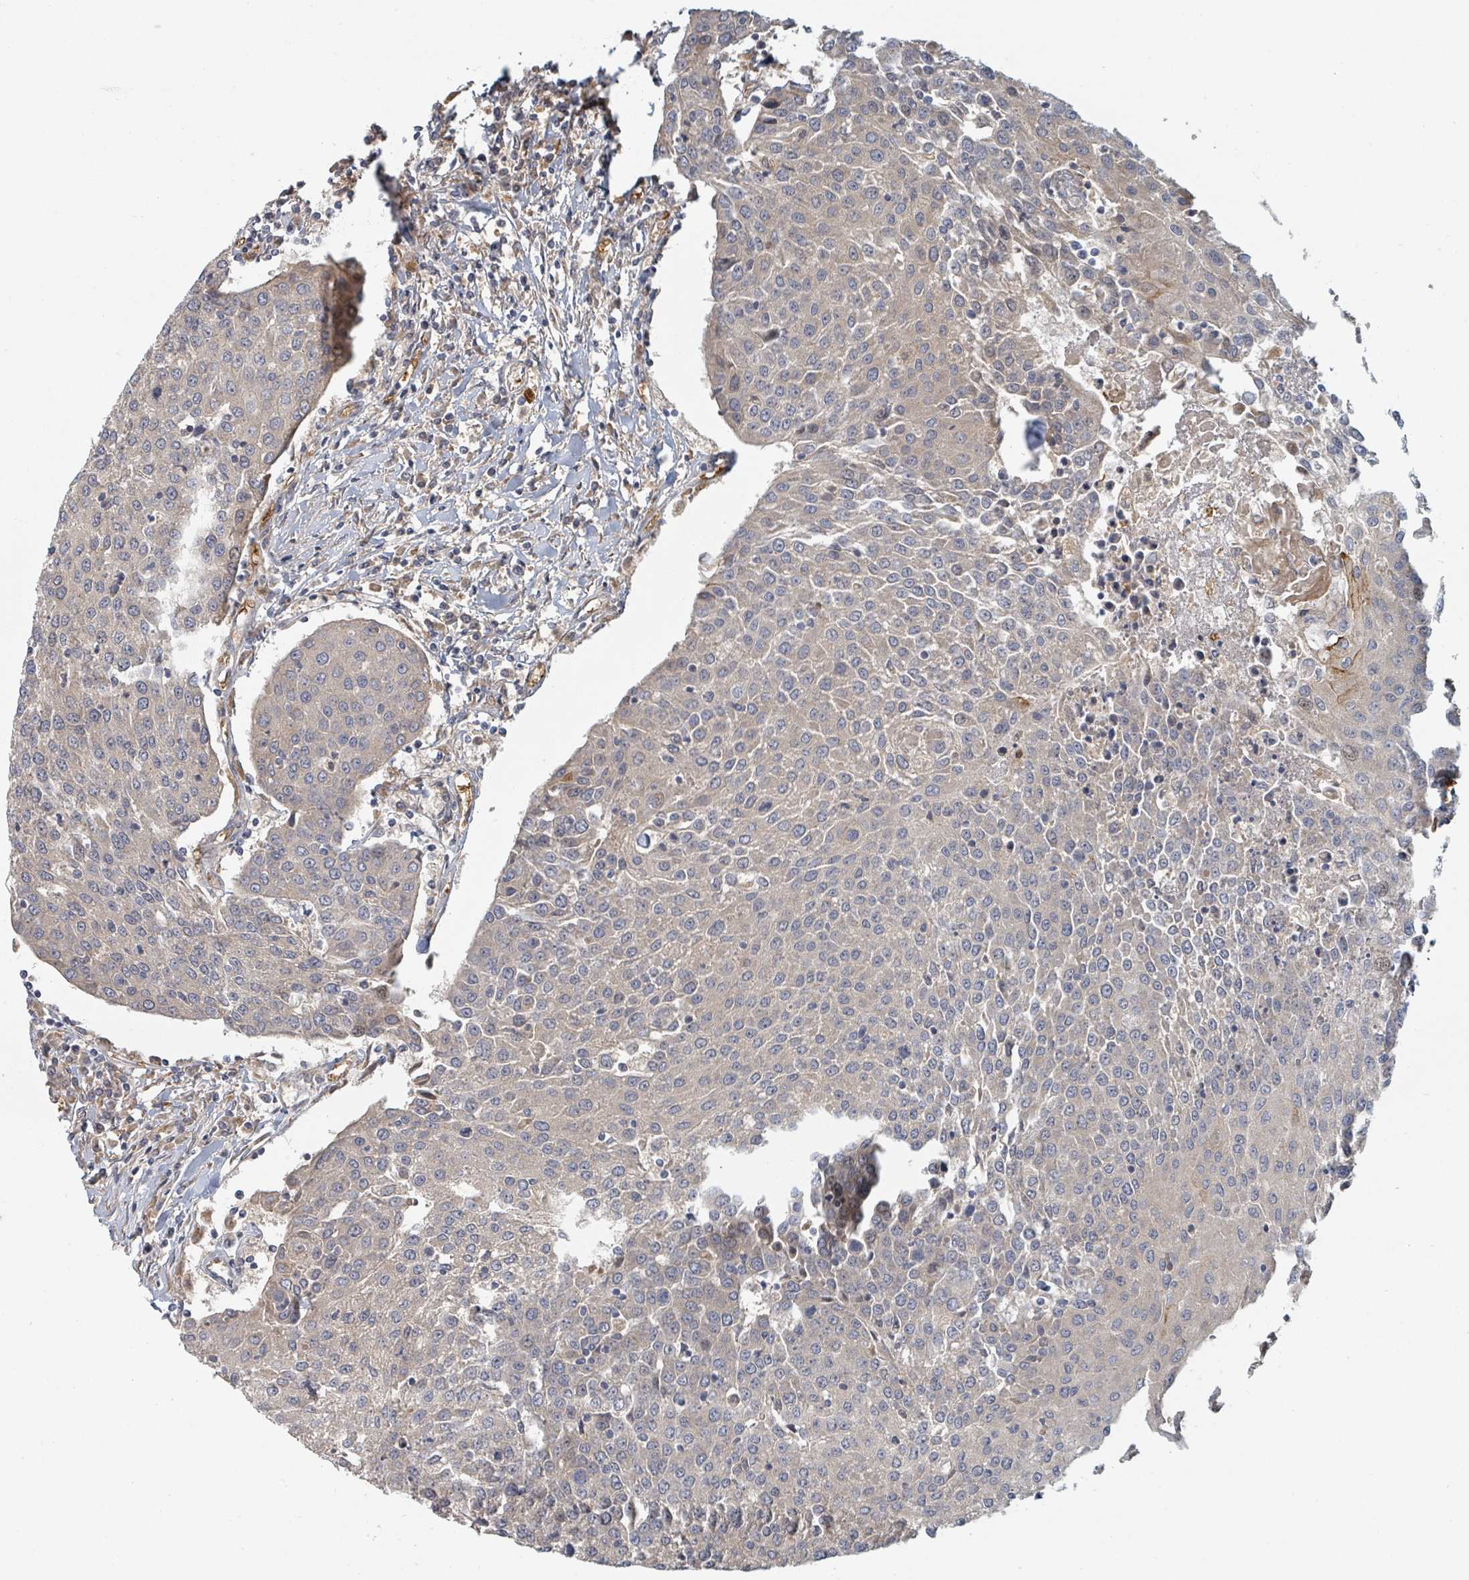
{"staining": {"intensity": "negative", "quantity": "none", "location": "none"}, "tissue": "urothelial cancer", "cell_type": "Tumor cells", "image_type": "cancer", "snomed": [{"axis": "morphology", "description": "Urothelial carcinoma, High grade"}, {"axis": "topography", "description": "Urinary bladder"}], "caption": "This micrograph is of urothelial cancer stained with immunohistochemistry (IHC) to label a protein in brown with the nuclei are counter-stained blue. There is no positivity in tumor cells.", "gene": "TRPC4AP", "patient": {"sex": "female", "age": 85}}